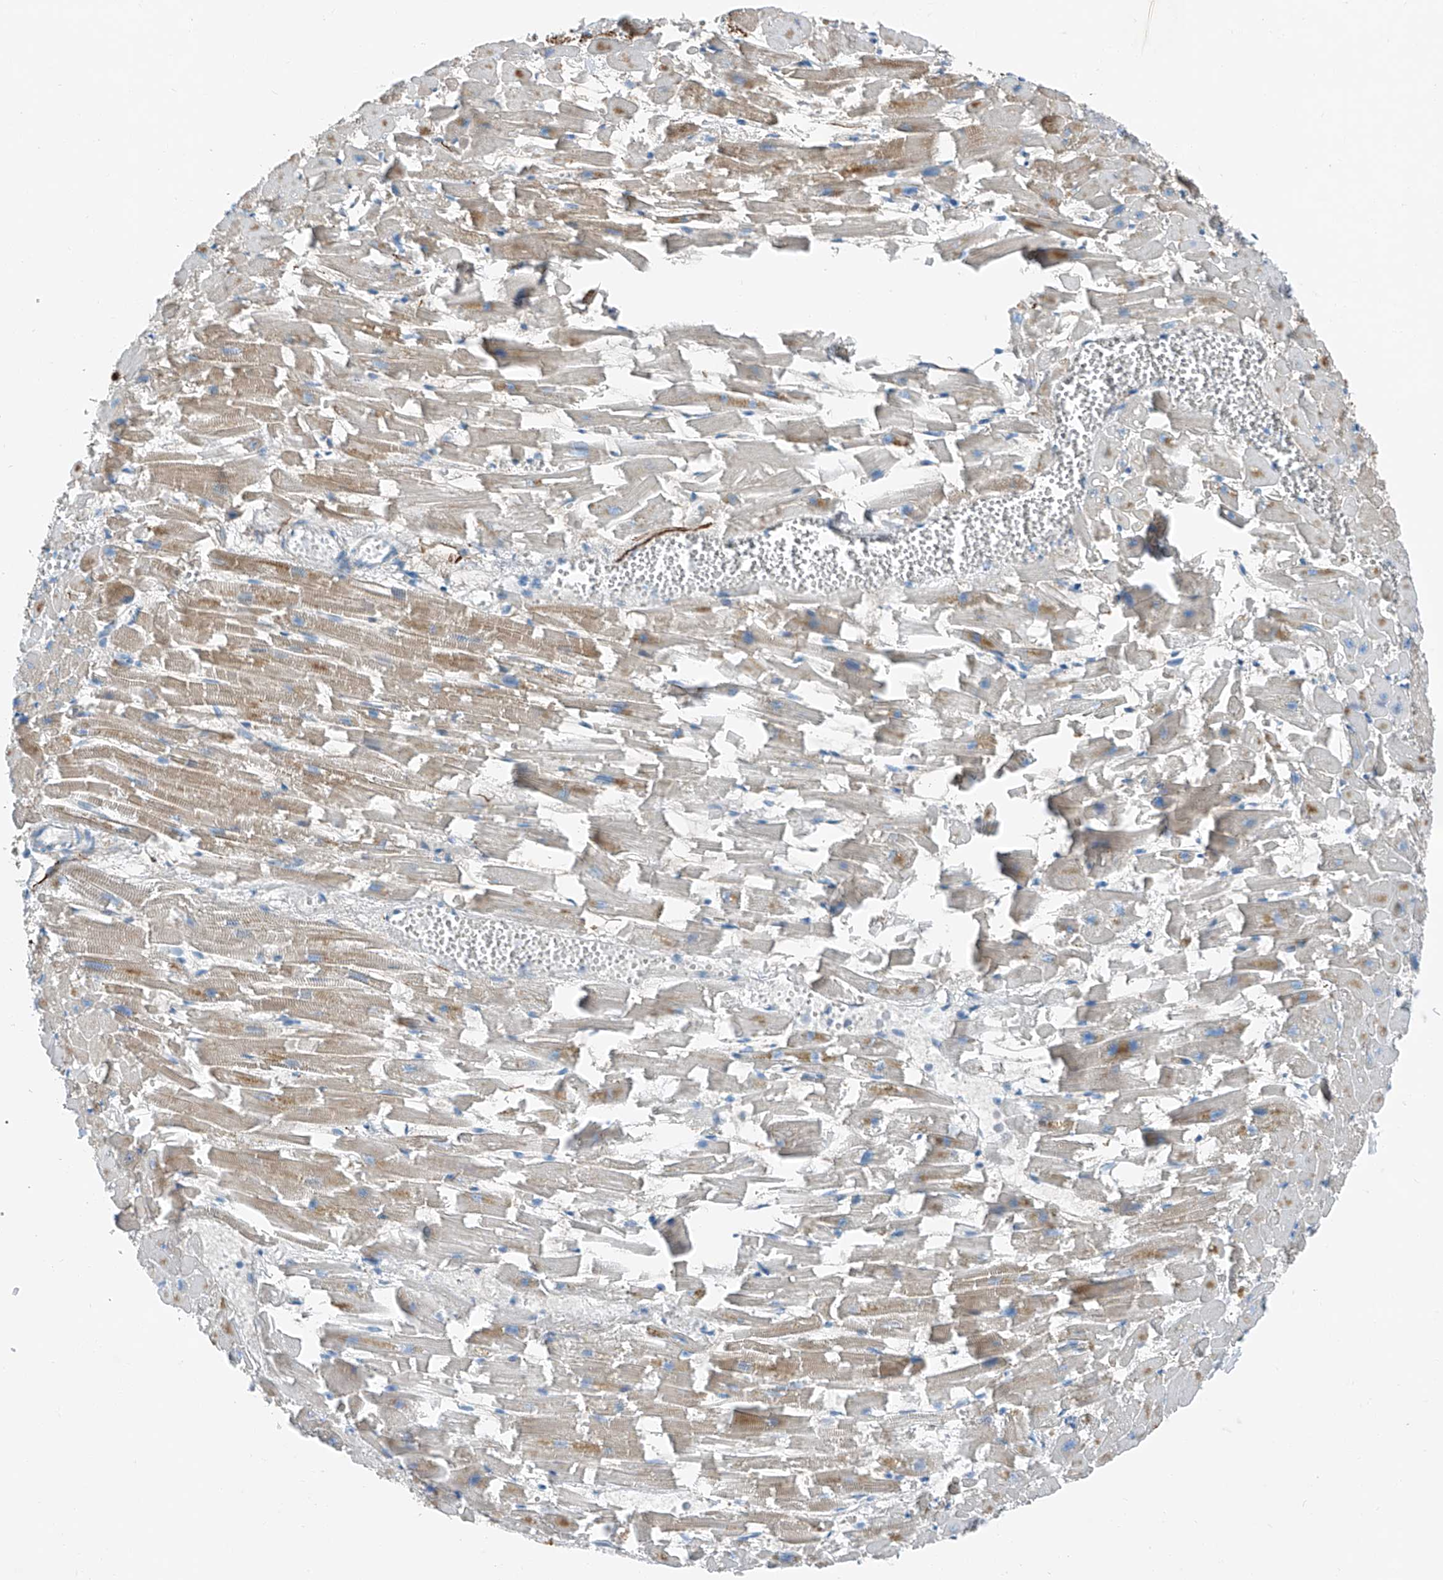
{"staining": {"intensity": "moderate", "quantity": "25%-75%", "location": "cytoplasmic/membranous"}, "tissue": "heart muscle", "cell_type": "Cardiomyocytes", "image_type": "normal", "snomed": [{"axis": "morphology", "description": "Normal tissue, NOS"}, {"axis": "topography", "description": "Heart"}], "caption": "A micrograph showing moderate cytoplasmic/membranous staining in about 25%-75% of cardiomyocytes in benign heart muscle, as visualized by brown immunohistochemical staining.", "gene": "MDGA1", "patient": {"sex": "female", "age": 64}}